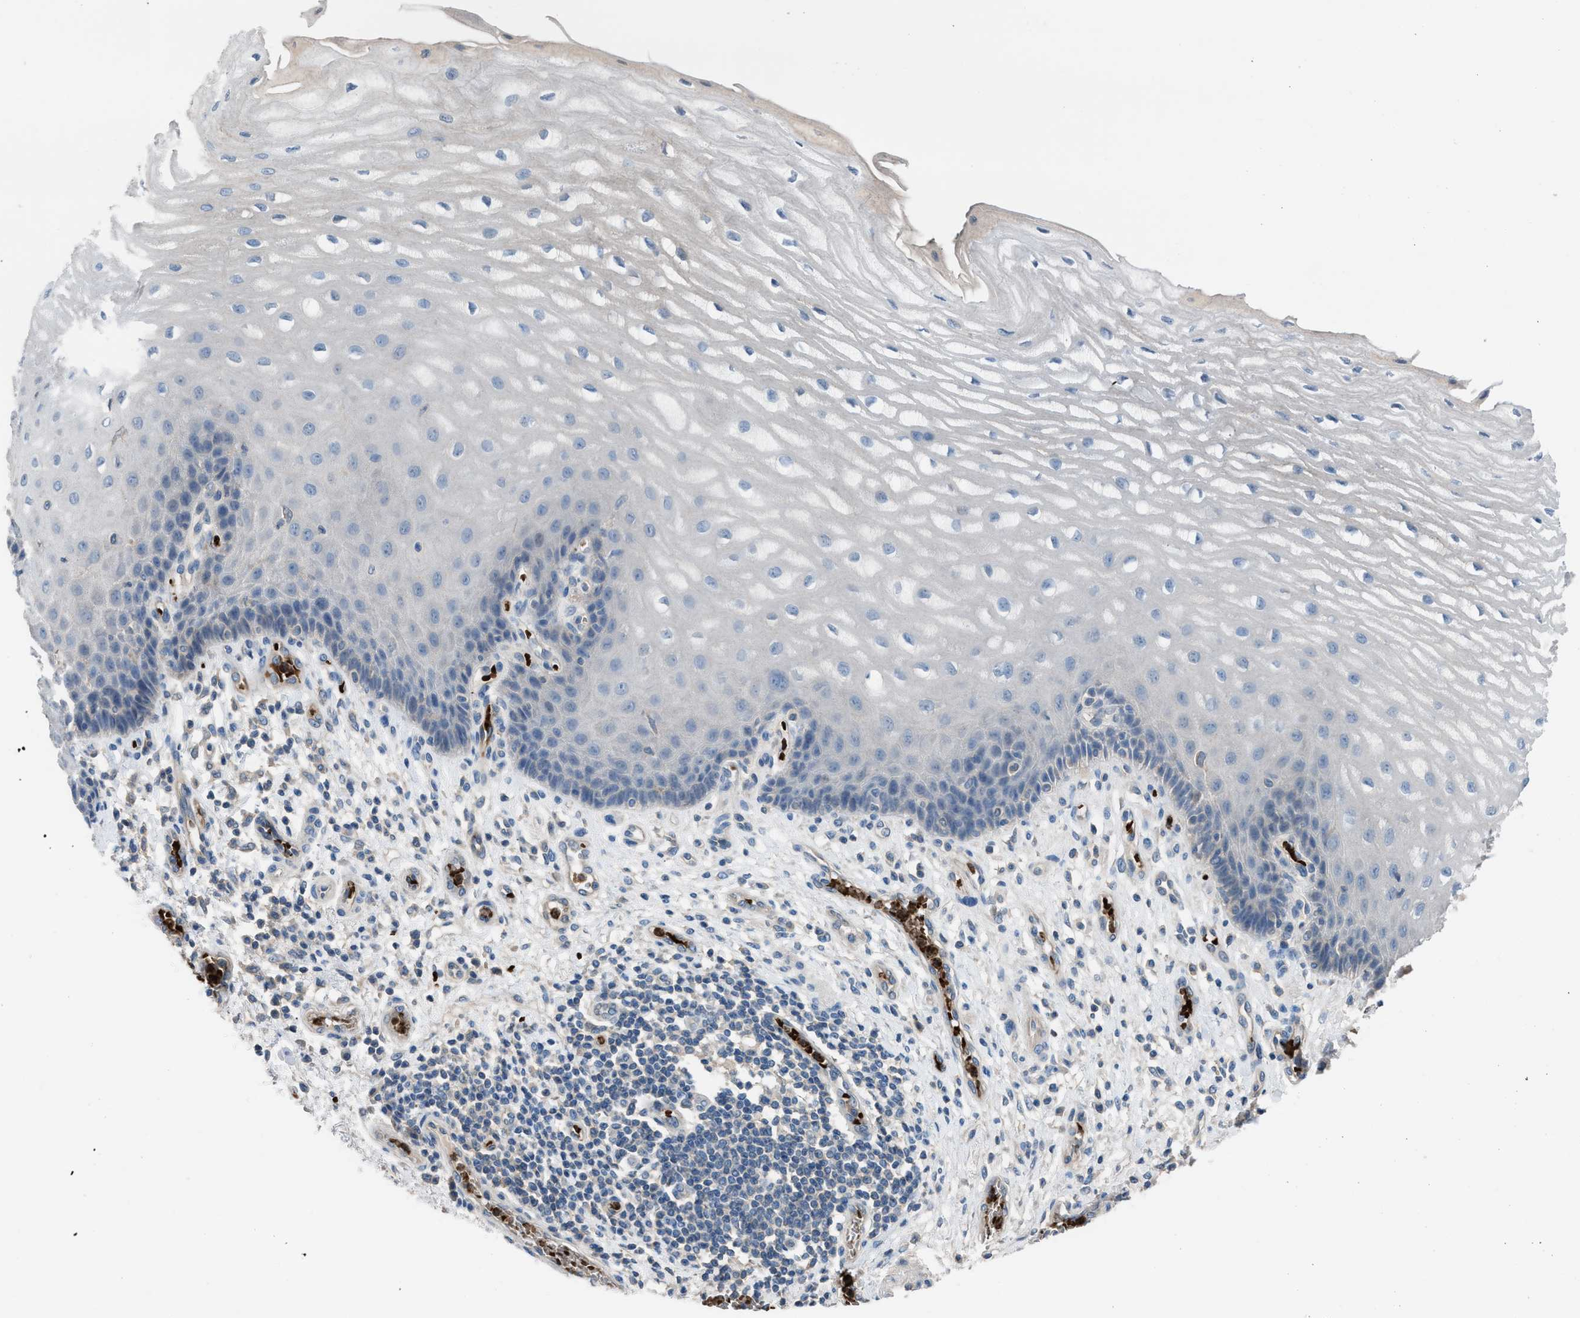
{"staining": {"intensity": "negative", "quantity": "none", "location": "none"}, "tissue": "esophagus", "cell_type": "Squamous epithelial cells", "image_type": "normal", "snomed": [{"axis": "morphology", "description": "Normal tissue, NOS"}, {"axis": "topography", "description": "Esophagus"}], "caption": "There is no significant staining in squamous epithelial cells of esophagus. (Stains: DAB immunohistochemistry (IHC) with hematoxylin counter stain, Microscopy: brightfield microscopy at high magnification).", "gene": "CFAP77", "patient": {"sex": "male", "age": 54}}